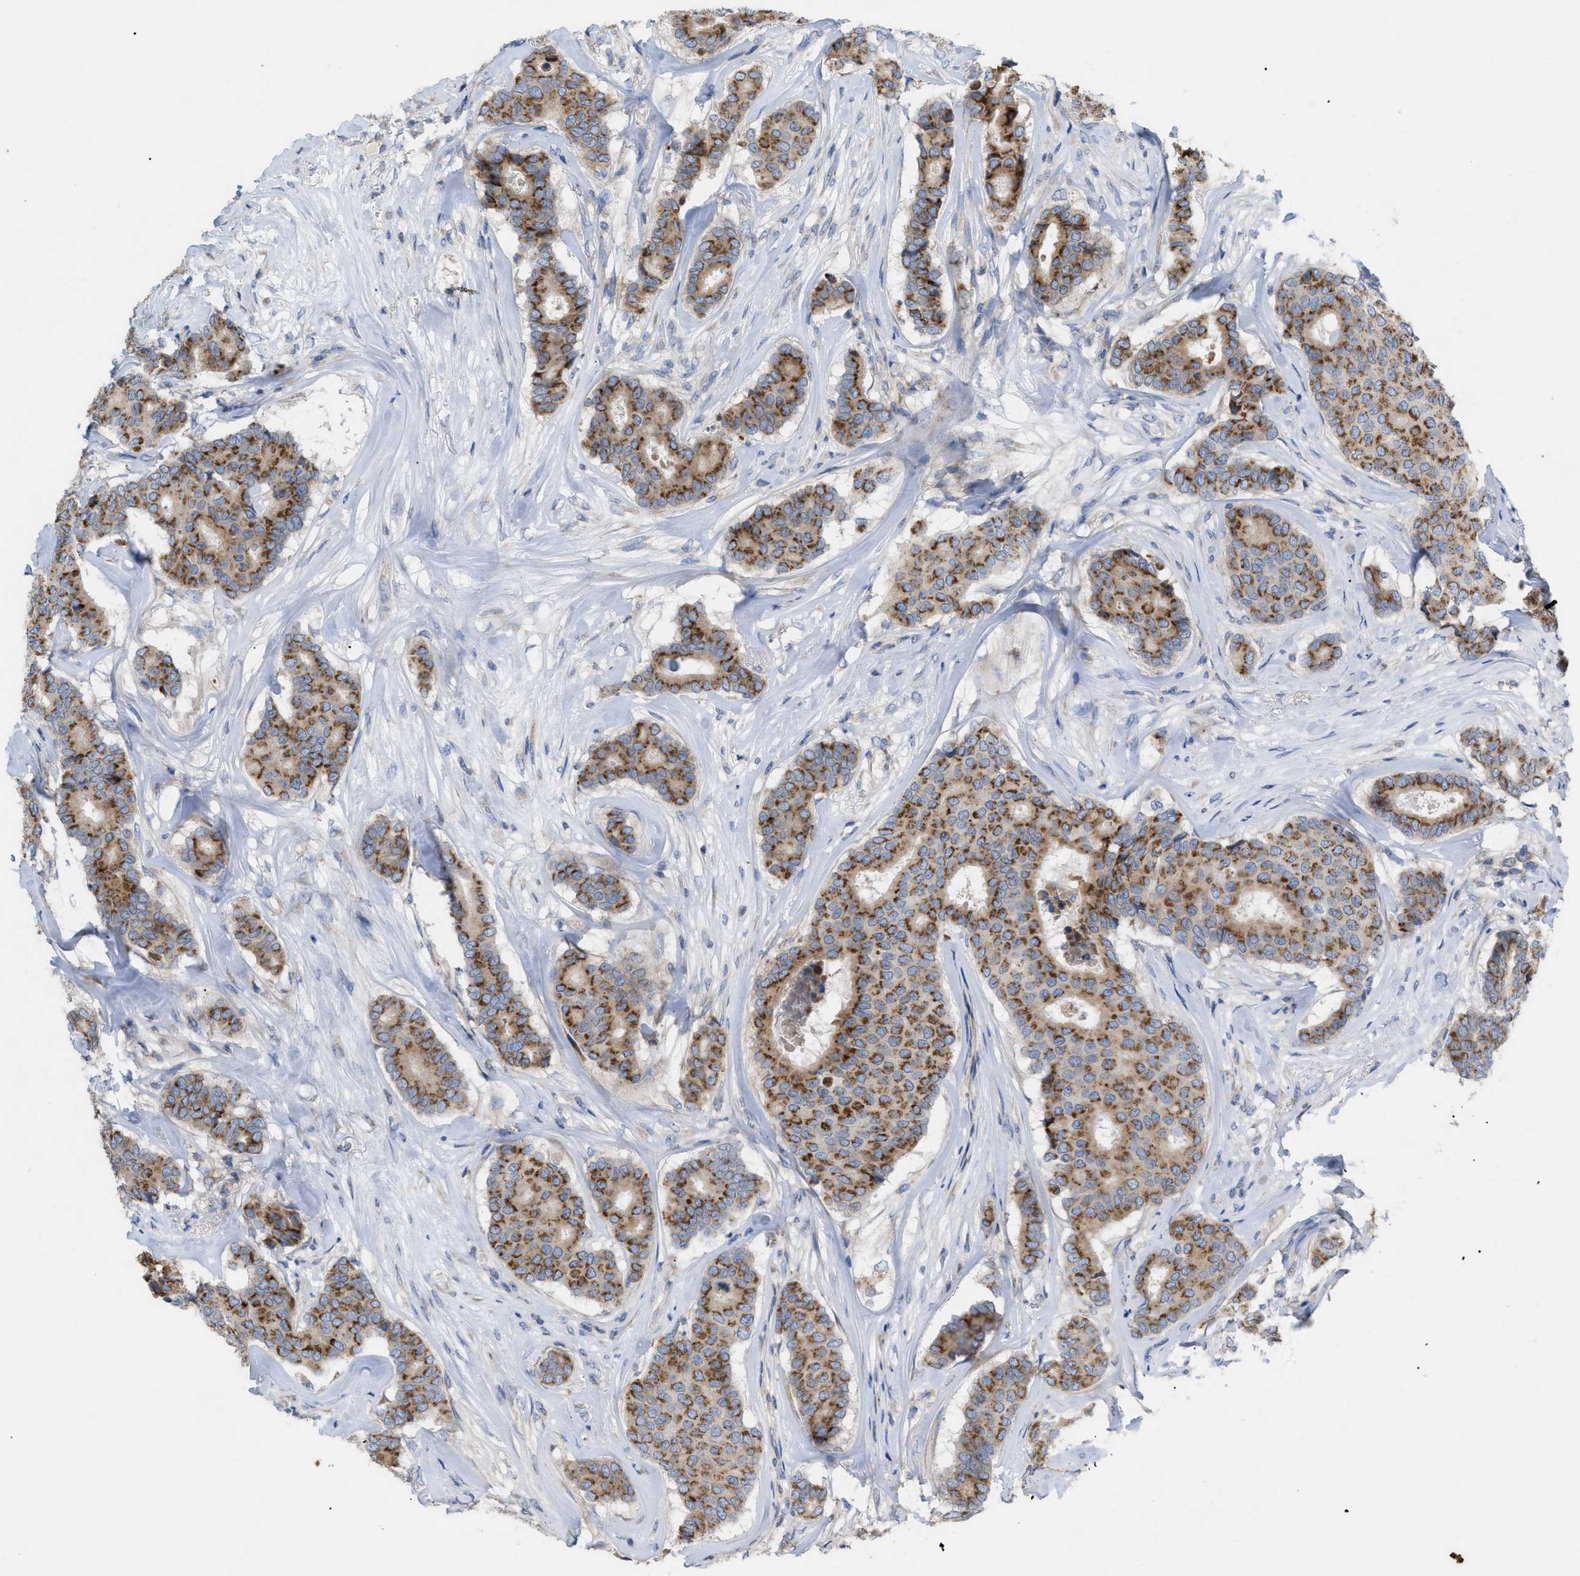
{"staining": {"intensity": "moderate", "quantity": ">75%", "location": "cytoplasmic/membranous"}, "tissue": "breast cancer", "cell_type": "Tumor cells", "image_type": "cancer", "snomed": [{"axis": "morphology", "description": "Duct carcinoma"}, {"axis": "topography", "description": "Breast"}], "caption": "Immunohistochemistry (IHC) image of human breast cancer stained for a protein (brown), which displays medium levels of moderate cytoplasmic/membranous positivity in about >75% of tumor cells.", "gene": "SLC50A1", "patient": {"sex": "female", "age": 75}}